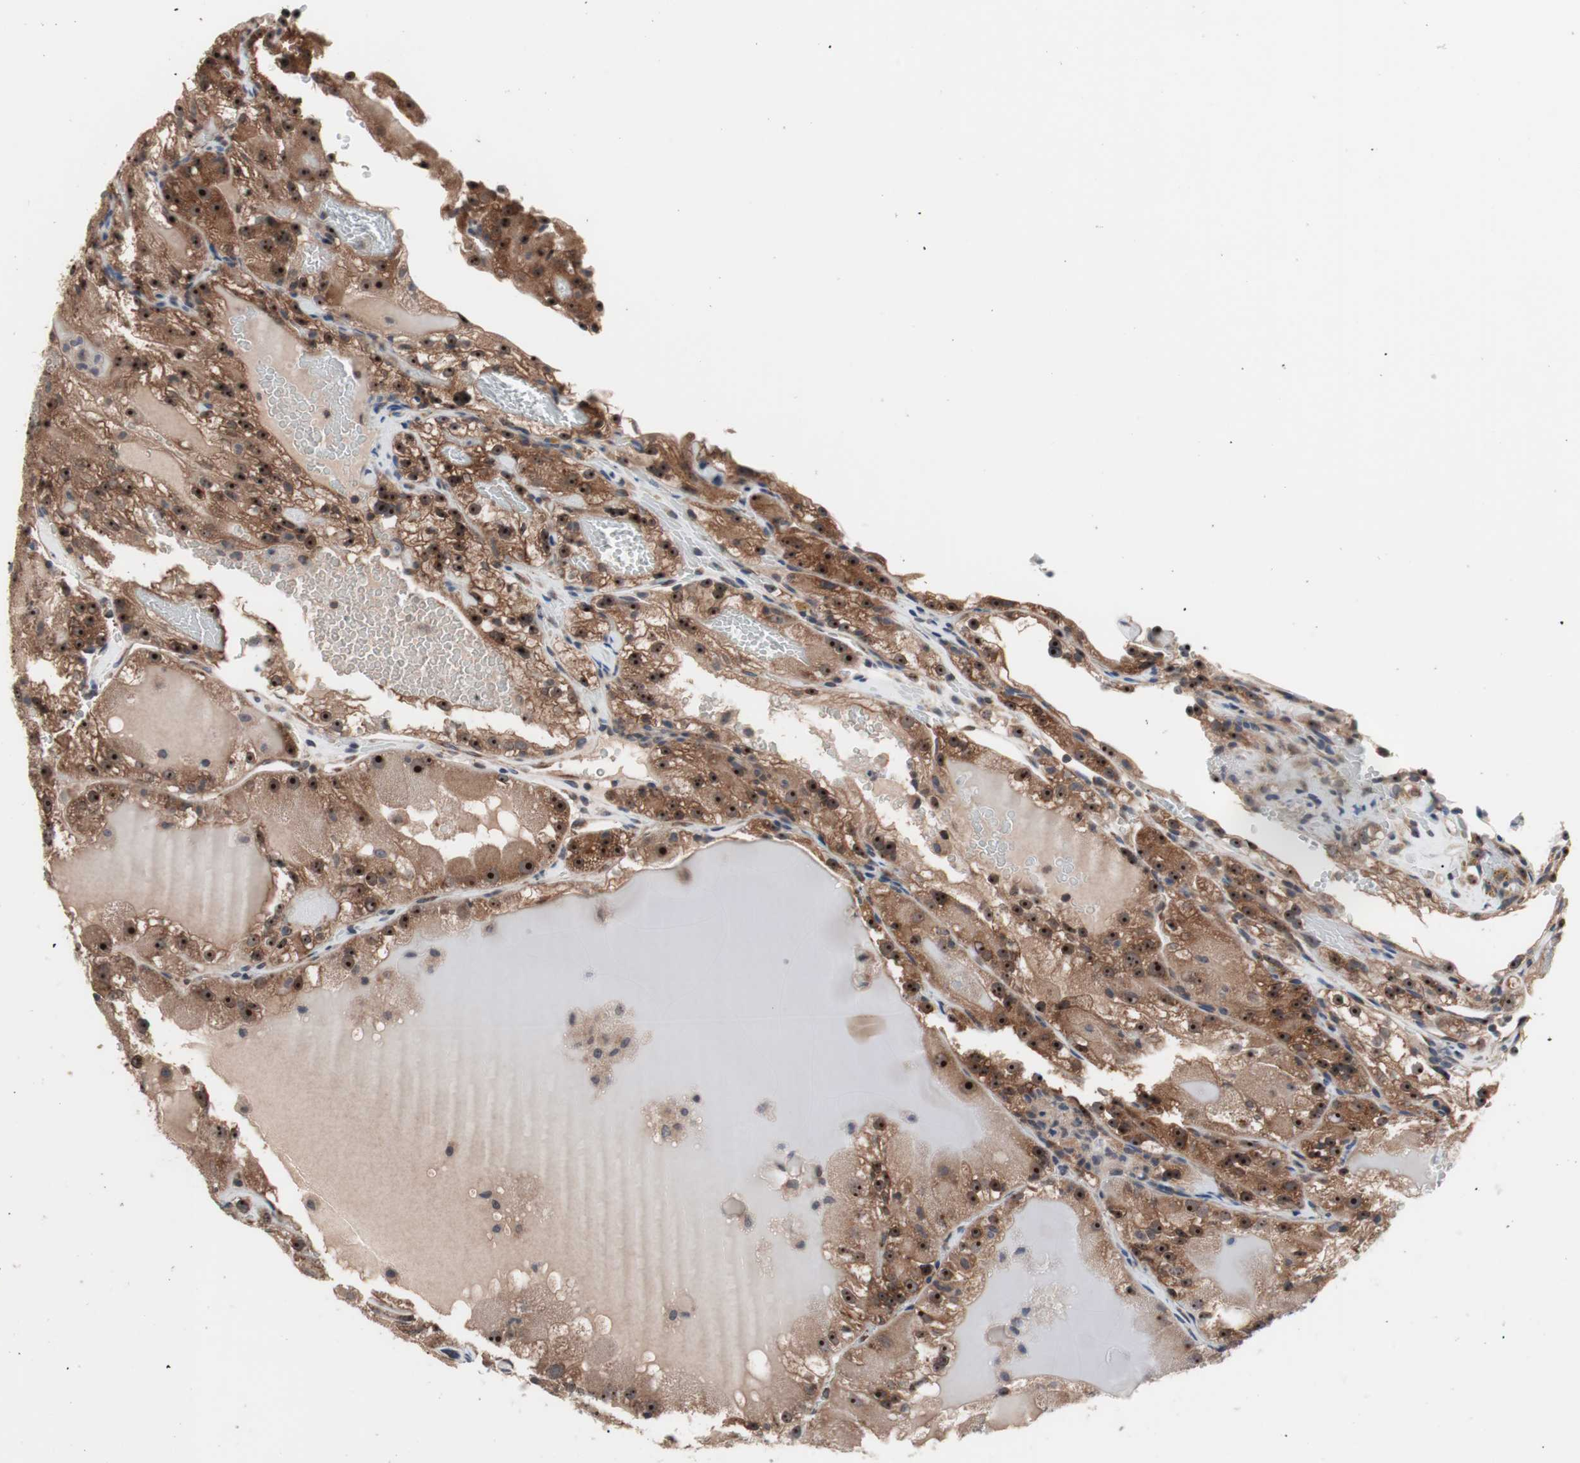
{"staining": {"intensity": "moderate", "quantity": ">75%", "location": "cytoplasmic/membranous,nuclear"}, "tissue": "renal cancer", "cell_type": "Tumor cells", "image_type": "cancer", "snomed": [{"axis": "morphology", "description": "Normal tissue, NOS"}, {"axis": "morphology", "description": "Adenocarcinoma, NOS"}, {"axis": "topography", "description": "Kidney"}], "caption": "A micrograph of renal cancer (adenocarcinoma) stained for a protein shows moderate cytoplasmic/membranous and nuclear brown staining in tumor cells.", "gene": "IRS1", "patient": {"sex": "male", "age": 61}}